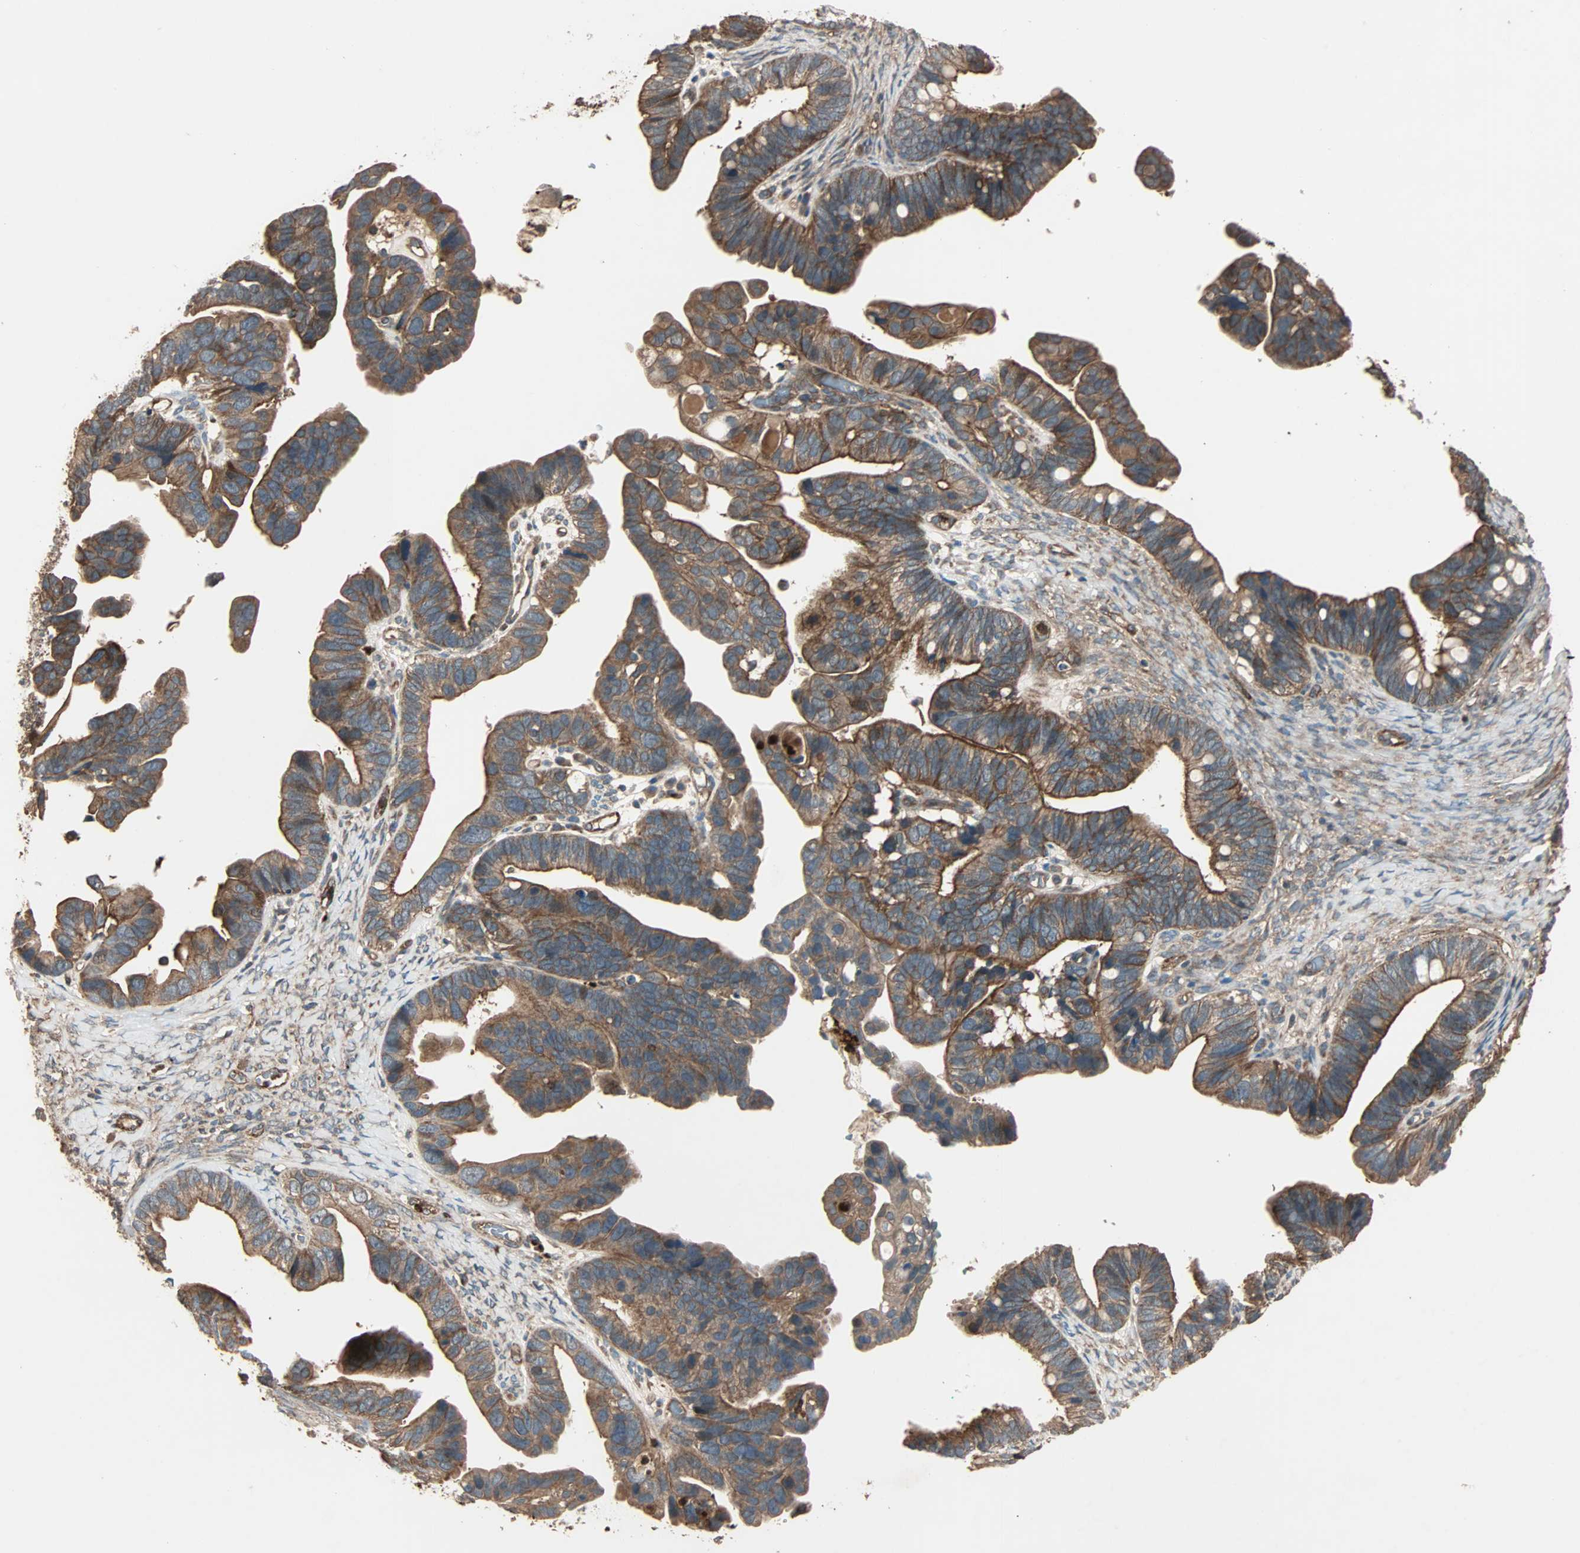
{"staining": {"intensity": "strong", "quantity": ">75%", "location": "cytoplasmic/membranous"}, "tissue": "ovarian cancer", "cell_type": "Tumor cells", "image_type": "cancer", "snomed": [{"axis": "morphology", "description": "Cystadenocarcinoma, serous, NOS"}, {"axis": "topography", "description": "Ovary"}], "caption": "Immunohistochemical staining of serous cystadenocarcinoma (ovarian) demonstrates strong cytoplasmic/membranous protein staining in approximately >75% of tumor cells. The staining is performed using DAB (3,3'-diaminobenzidine) brown chromogen to label protein expression. The nuclei are counter-stained blue using hematoxylin.", "gene": "GCK", "patient": {"sex": "female", "age": 56}}